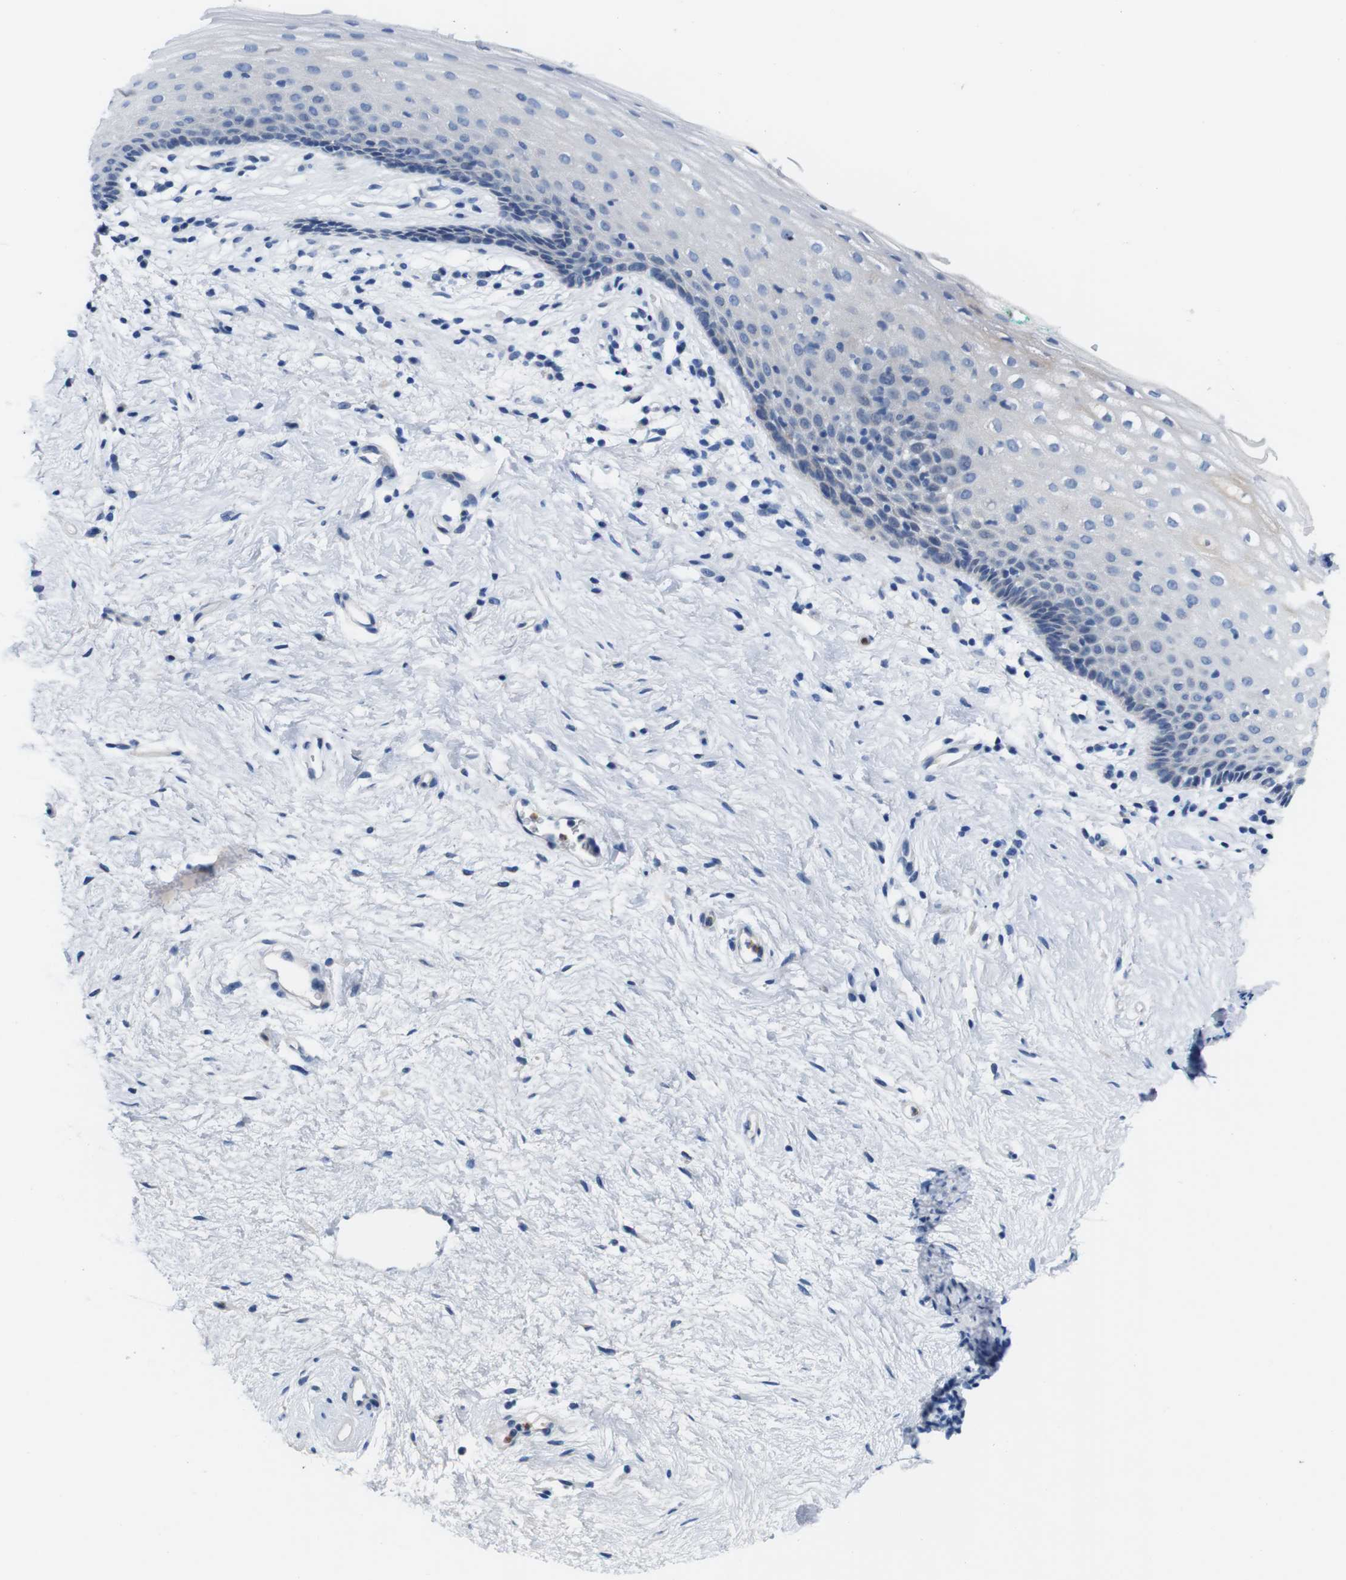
{"staining": {"intensity": "negative", "quantity": "none", "location": "none"}, "tissue": "vagina", "cell_type": "Squamous epithelial cells", "image_type": "normal", "snomed": [{"axis": "morphology", "description": "Normal tissue, NOS"}, {"axis": "topography", "description": "Vagina"}], "caption": "Photomicrograph shows no protein staining in squamous epithelial cells of normal vagina.", "gene": "C1RL", "patient": {"sex": "female", "age": 44}}